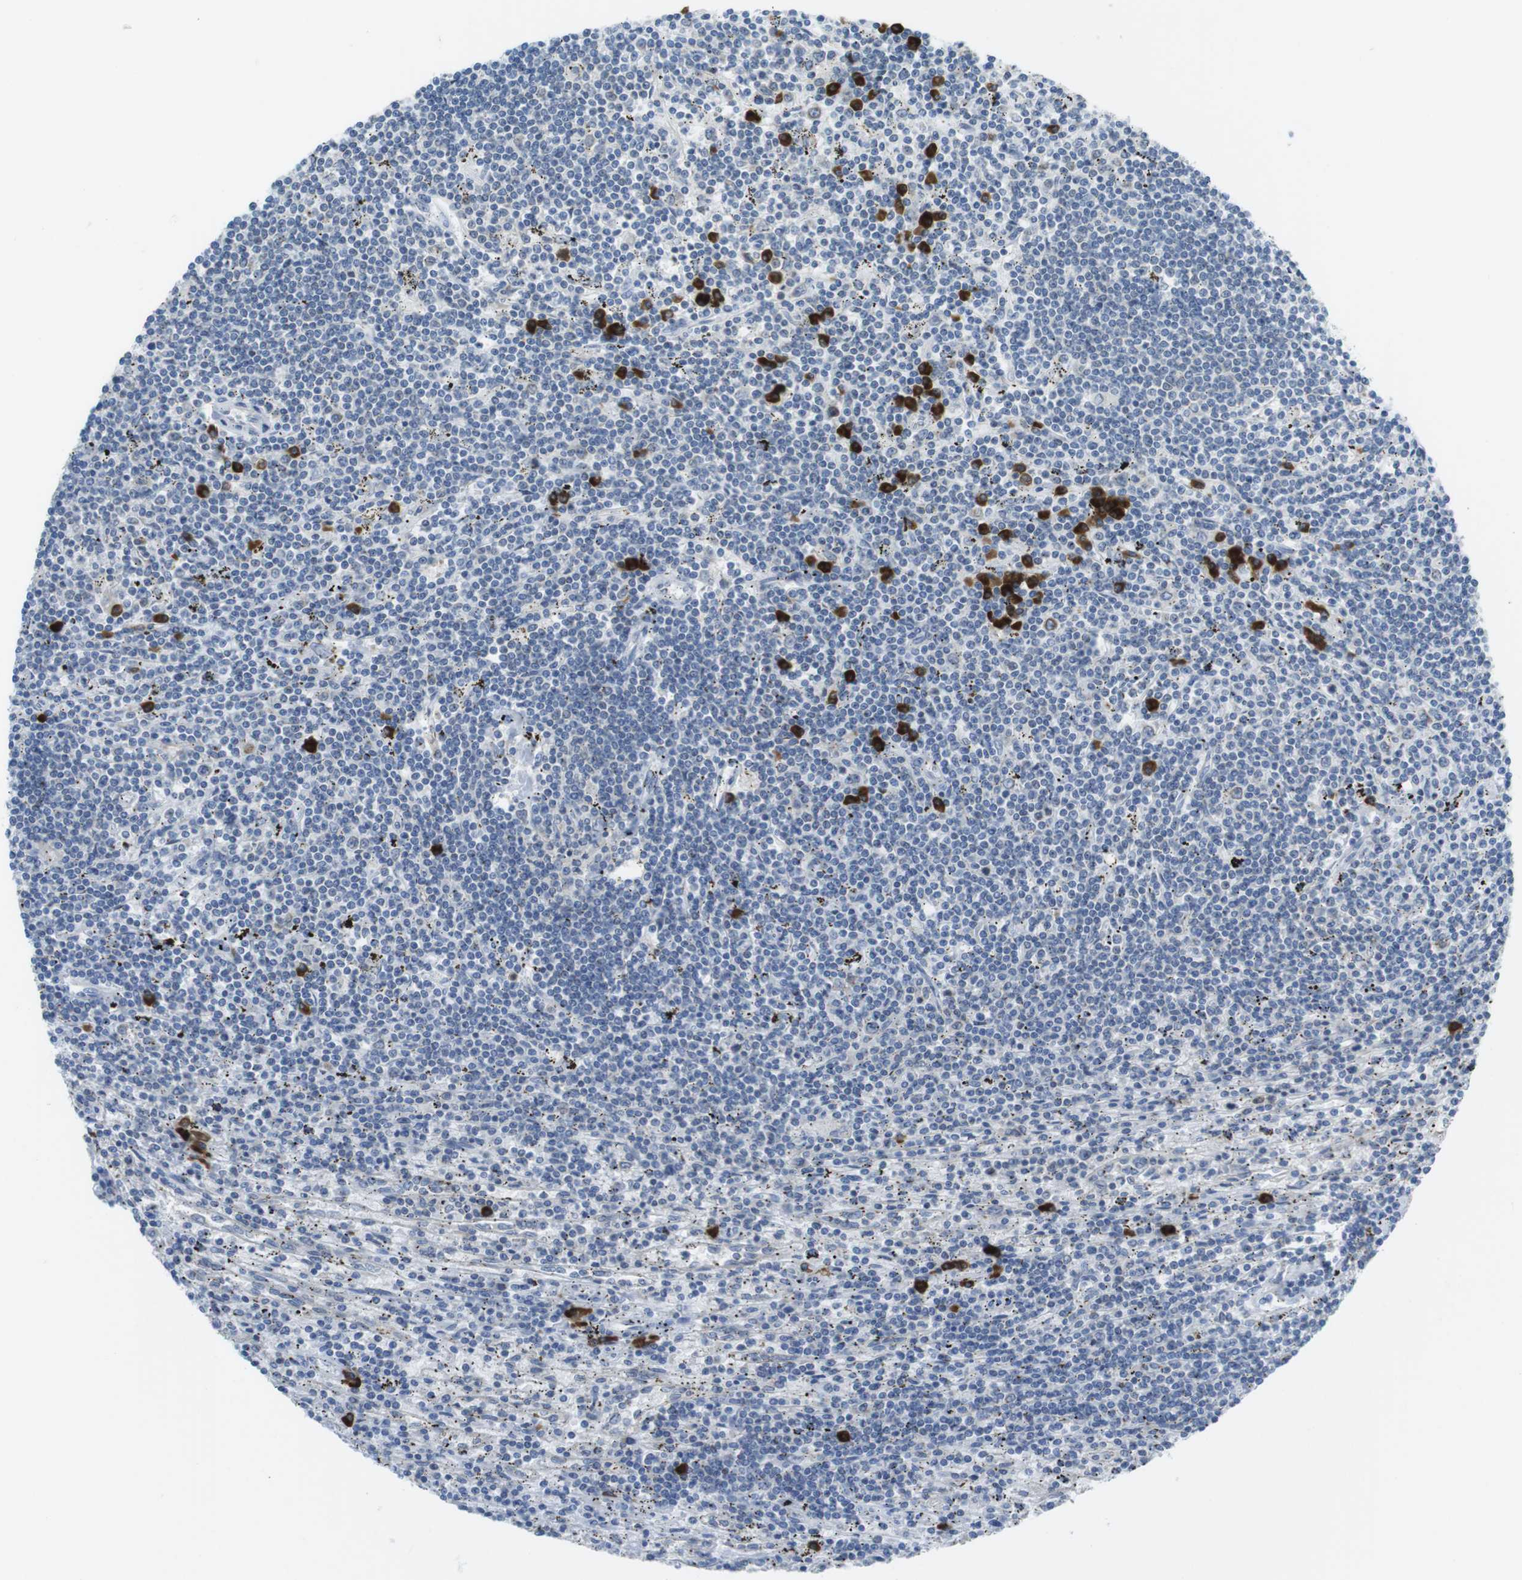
{"staining": {"intensity": "negative", "quantity": "none", "location": "none"}, "tissue": "lymphoma", "cell_type": "Tumor cells", "image_type": "cancer", "snomed": [{"axis": "morphology", "description": "Malignant lymphoma, non-Hodgkin's type, Low grade"}, {"axis": "topography", "description": "Spleen"}], "caption": "Malignant lymphoma, non-Hodgkin's type (low-grade) was stained to show a protein in brown. There is no significant expression in tumor cells. Brightfield microscopy of immunohistochemistry stained with DAB (brown) and hematoxylin (blue), captured at high magnification.", "gene": "CLPTM1L", "patient": {"sex": "male", "age": 76}}